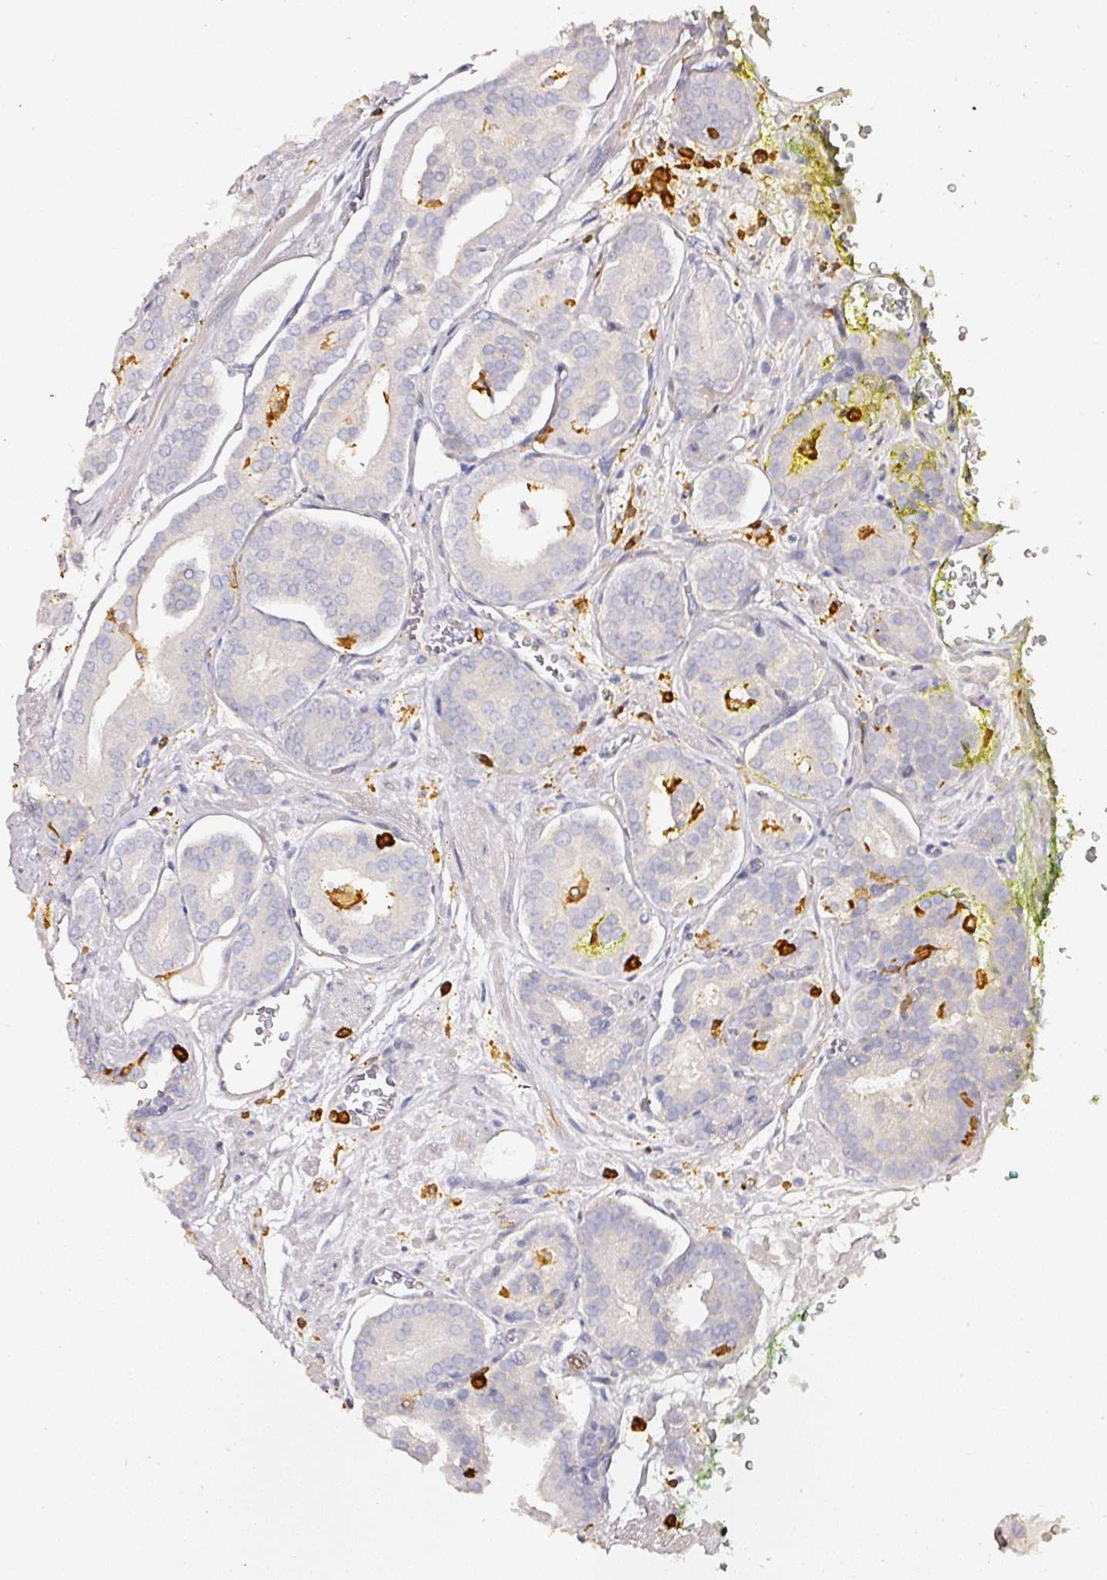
{"staining": {"intensity": "negative", "quantity": "none", "location": "none"}, "tissue": "prostate cancer", "cell_type": "Tumor cells", "image_type": "cancer", "snomed": [{"axis": "morphology", "description": "Adenocarcinoma, High grade"}, {"axis": "topography", "description": "Prostate"}], "caption": "High power microscopy image of an IHC histopathology image of adenocarcinoma (high-grade) (prostate), revealing no significant expression in tumor cells.", "gene": "EVL", "patient": {"sex": "male", "age": 66}}